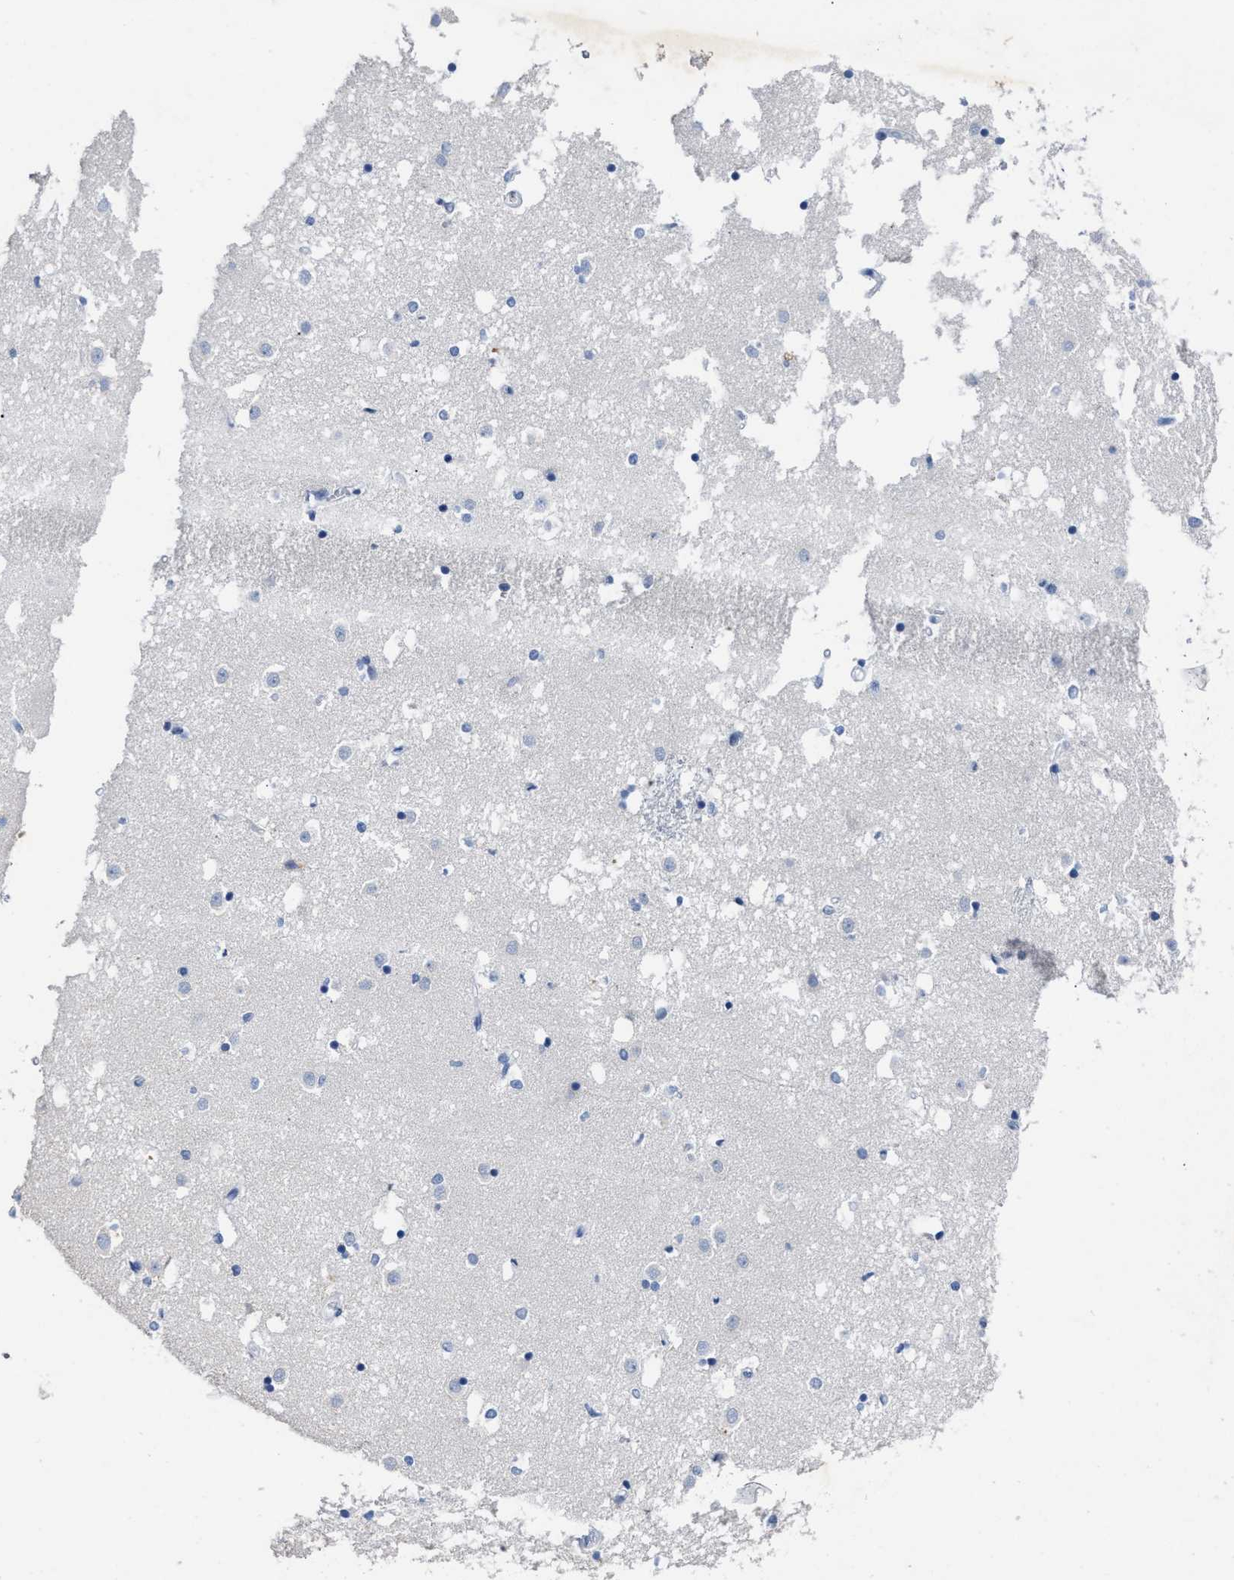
{"staining": {"intensity": "negative", "quantity": "none", "location": "none"}, "tissue": "caudate", "cell_type": "Glial cells", "image_type": "normal", "snomed": [{"axis": "morphology", "description": "Normal tissue, NOS"}, {"axis": "topography", "description": "Lateral ventricle wall"}], "caption": "High magnification brightfield microscopy of unremarkable caudate stained with DAB (3,3'-diaminobenzidine) (brown) and counterstained with hematoxylin (blue): glial cells show no significant staining. (Immunohistochemistry, brightfield microscopy, high magnification).", "gene": "CEACAM5", "patient": {"sex": "male", "age": 45}}